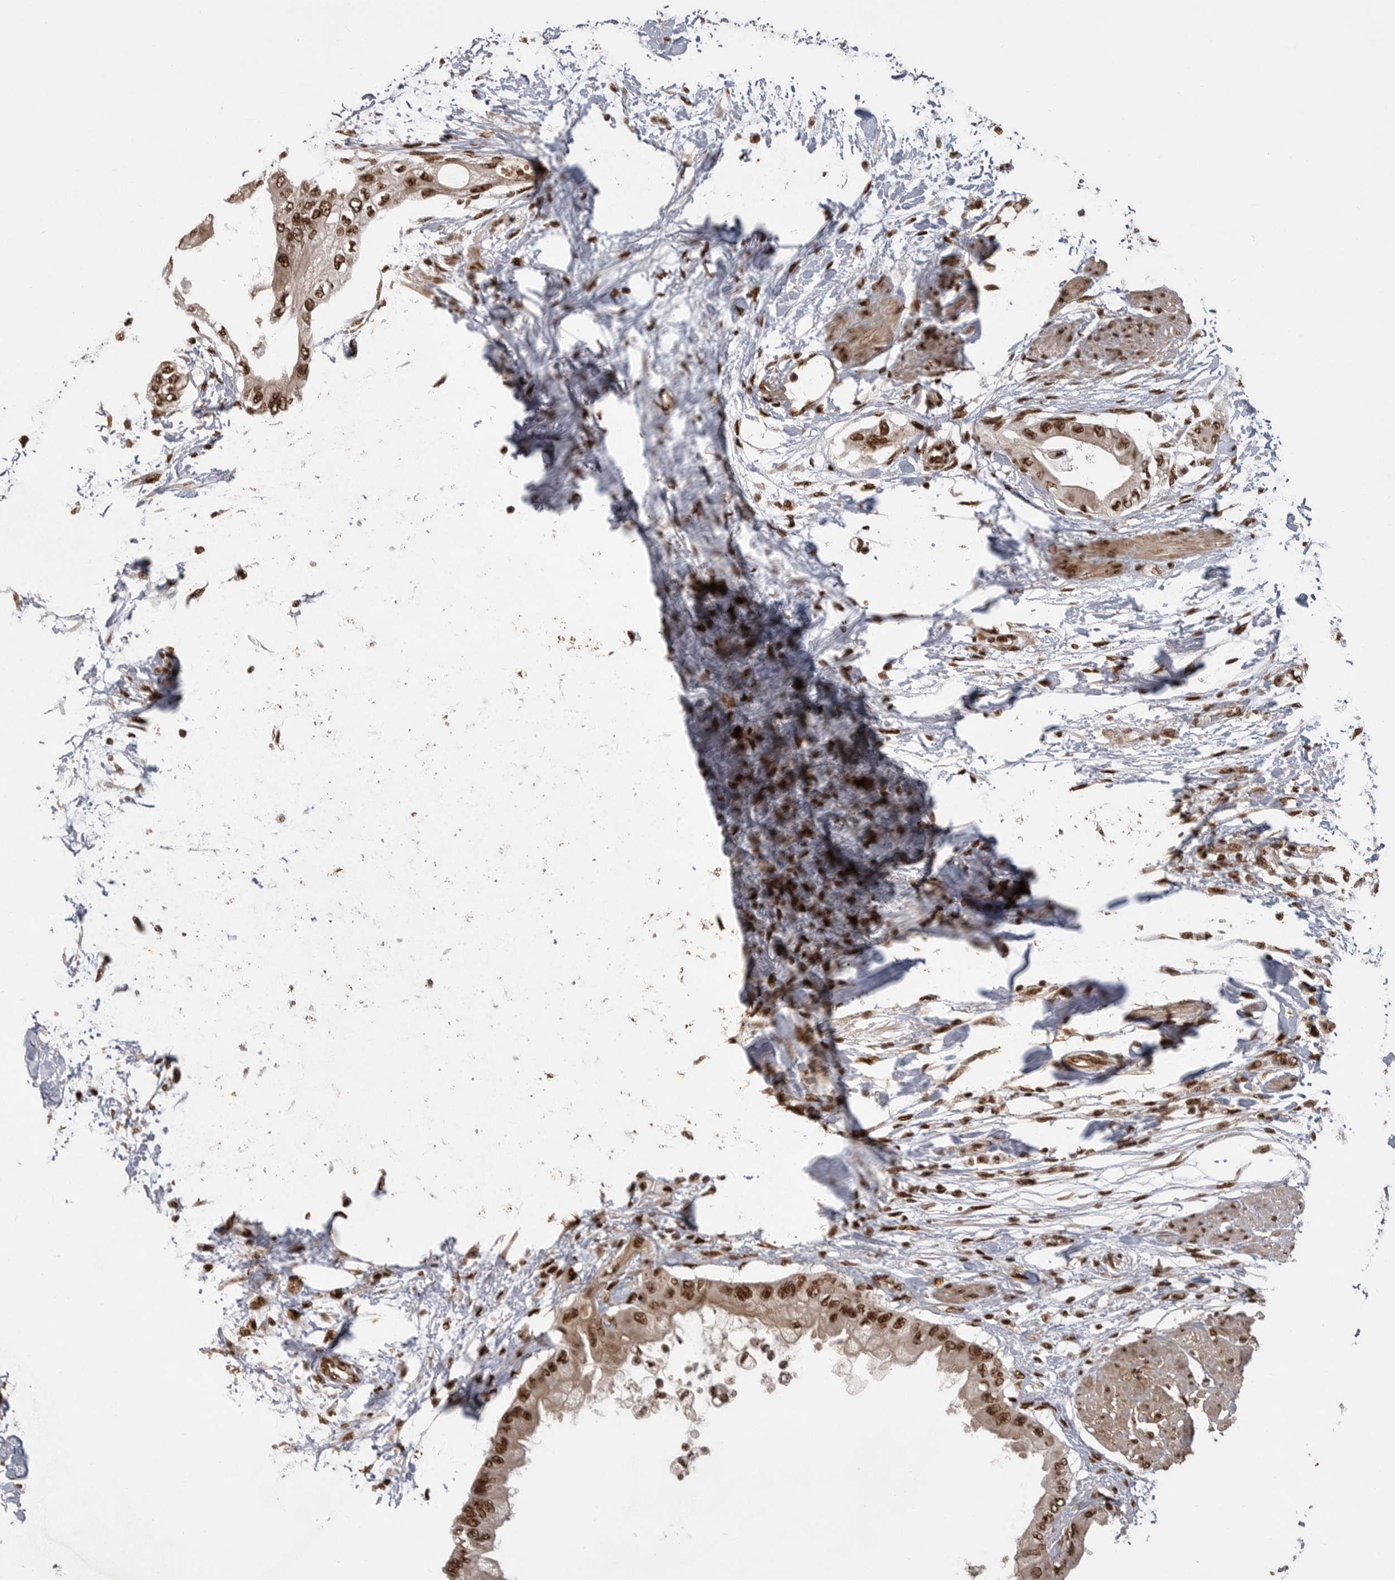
{"staining": {"intensity": "moderate", "quantity": ">75%", "location": "nuclear"}, "tissue": "pancreatic cancer", "cell_type": "Tumor cells", "image_type": "cancer", "snomed": [{"axis": "morphology", "description": "Normal tissue, NOS"}, {"axis": "morphology", "description": "Adenocarcinoma, NOS"}, {"axis": "topography", "description": "Pancreas"}, {"axis": "topography", "description": "Duodenum"}], "caption": "A medium amount of moderate nuclear positivity is seen in approximately >75% of tumor cells in pancreatic adenocarcinoma tissue.", "gene": "PPP1R8", "patient": {"sex": "female", "age": 60}}